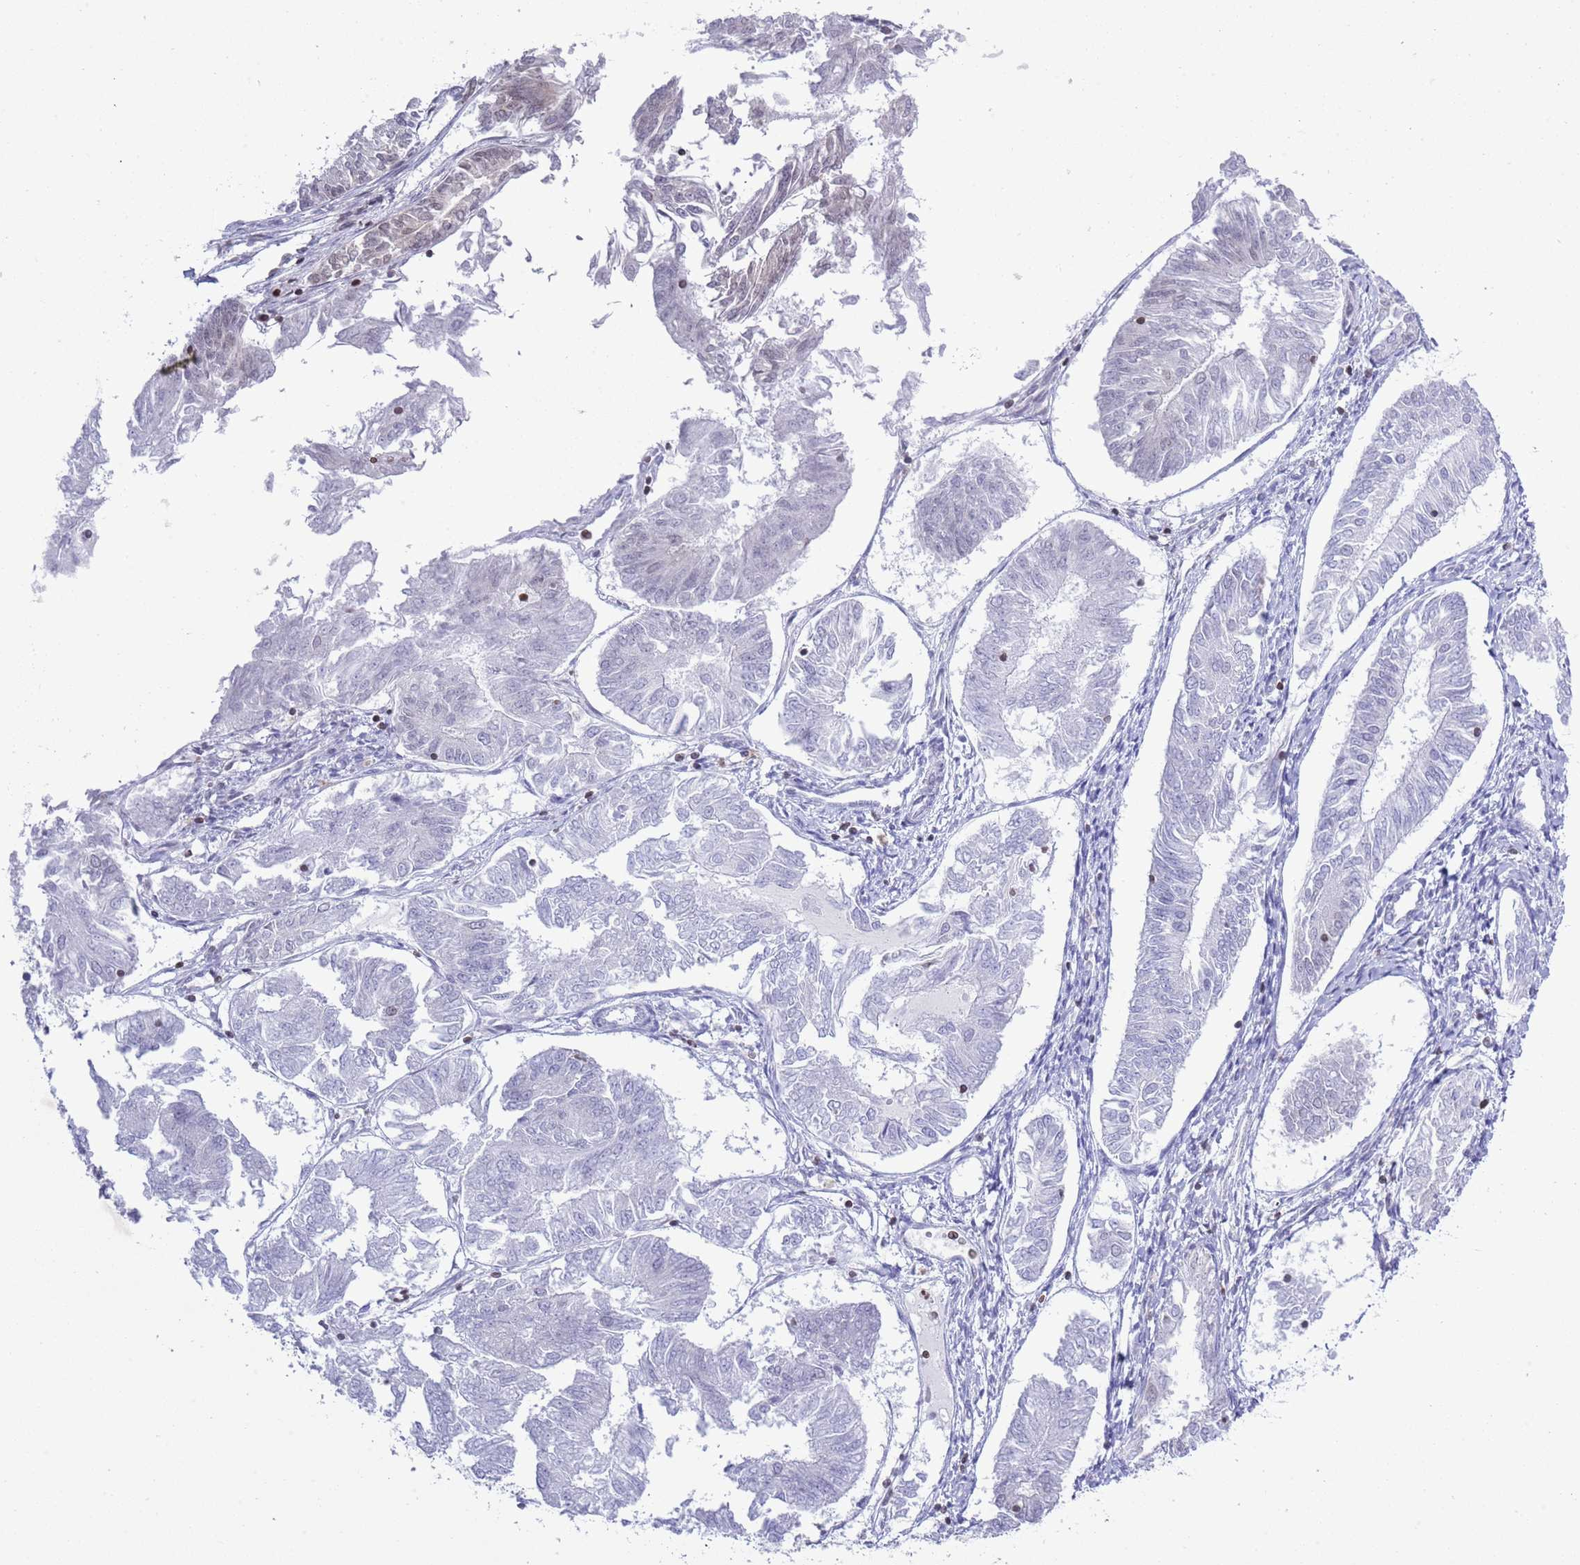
{"staining": {"intensity": "negative", "quantity": "none", "location": "none"}, "tissue": "endometrial cancer", "cell_type": "Tumor cells", "image_type": "cancer", "snomed": [{"axis": "morphology", "description": "Adenocarcinoma, NOS"}, {"axis": "topography", "description": "Endometrium"}], "caption": "Endometrial cancer (adenocarcinoma) was stained to show a protein in brown. There is no significant expression in tumor cells.", "gene": "LBR", "patient": {"sex": "female", "age": 58}}